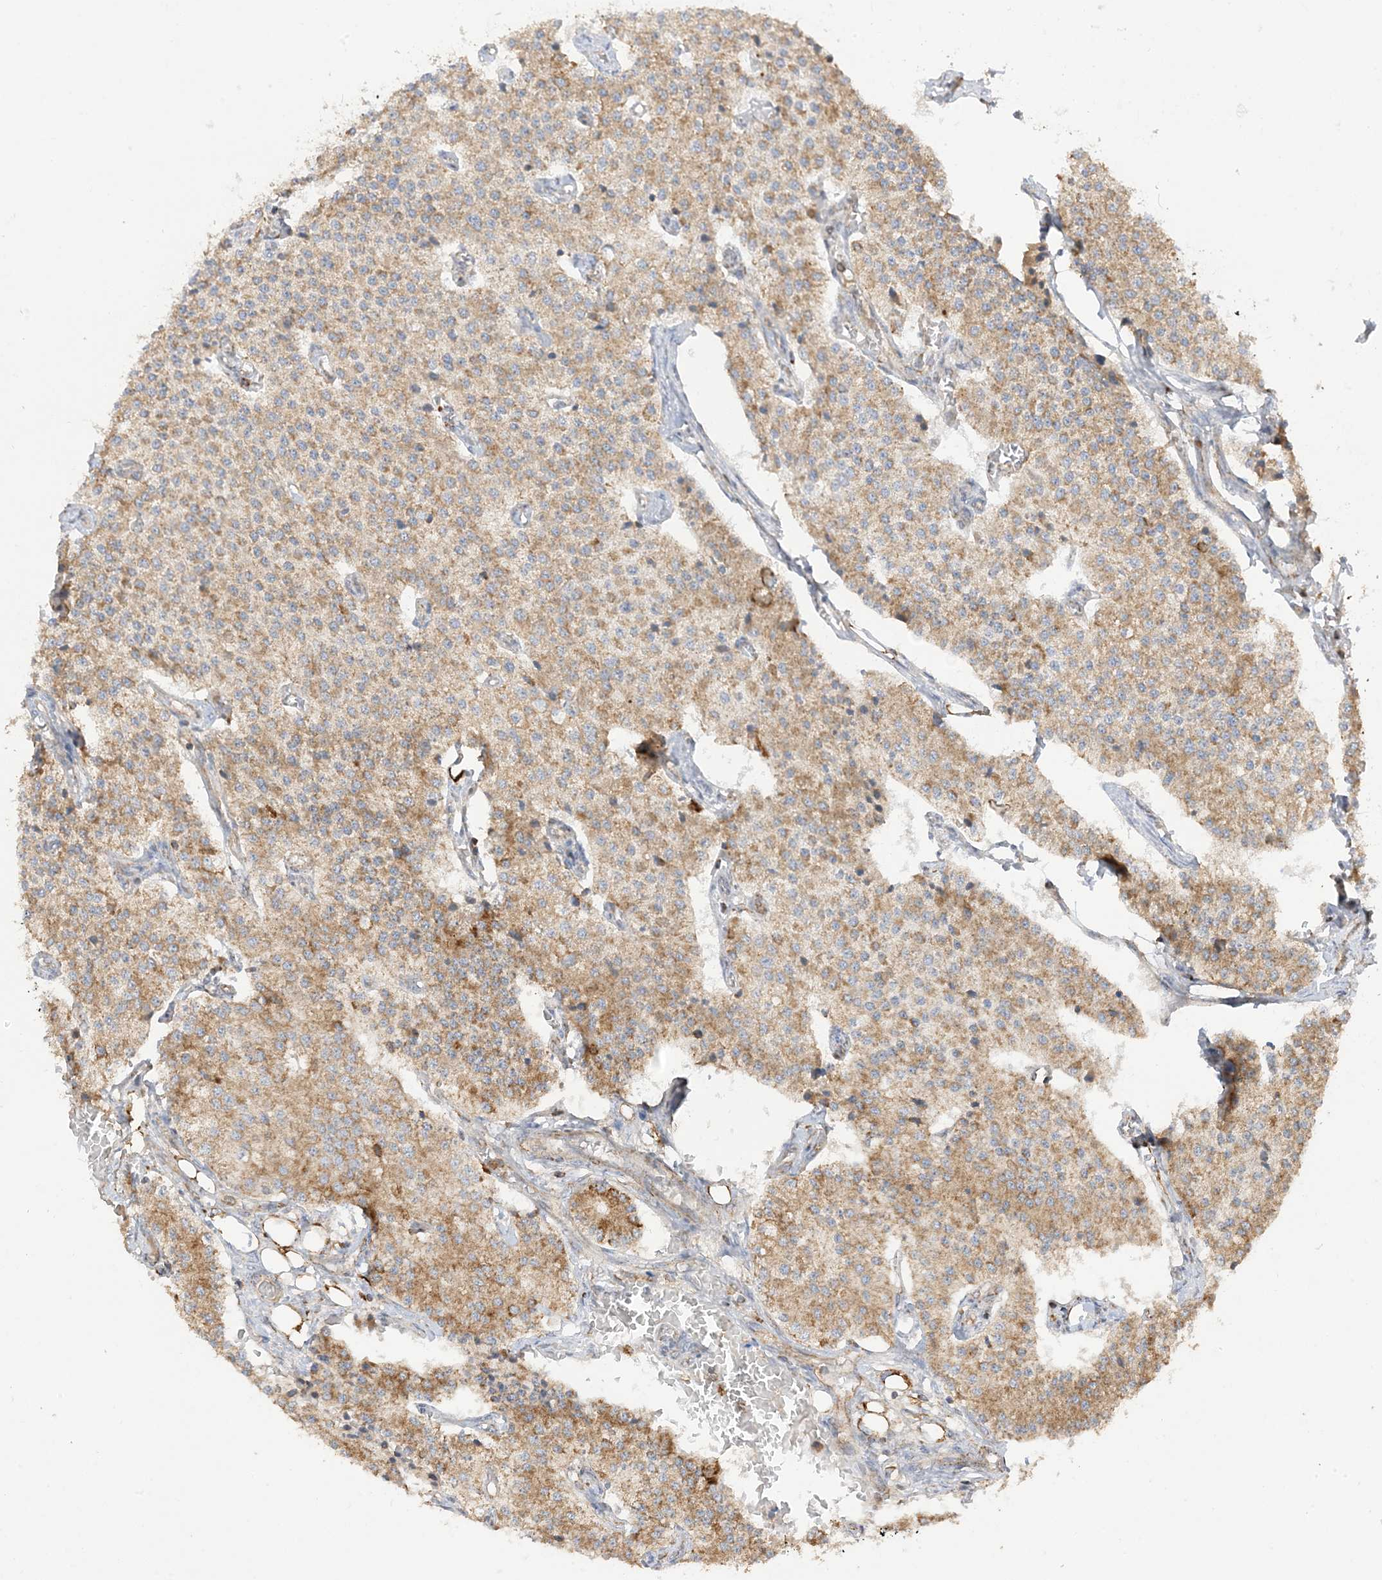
{"staining": {"intensity": "moderate", "quantity": ">75%", "location": "cytoplasmic/membranous"}, "tissue": "carcinoid", "cell_type": "Tumor cells", "image_type": "cancer", "snomed": [{"axis": "morphology", "description": "Carcinoid, malignant, NOS"}, {"axis": "topography", "description": "Colon"}], "caption": "Immunohistochemistry (IHC) photomicrograph of neoplastic tissue: human carcinoid stained using immunohistochemistry (IHC) exhibits medium levels of moderate protein expression localized specifically in the cytoplasmic/membranous of tumor cells, appearing as a cytoplasmic/membranous brown color.", "gene": "N4BP3", "patient": {"sex": "female", "age": 52}}